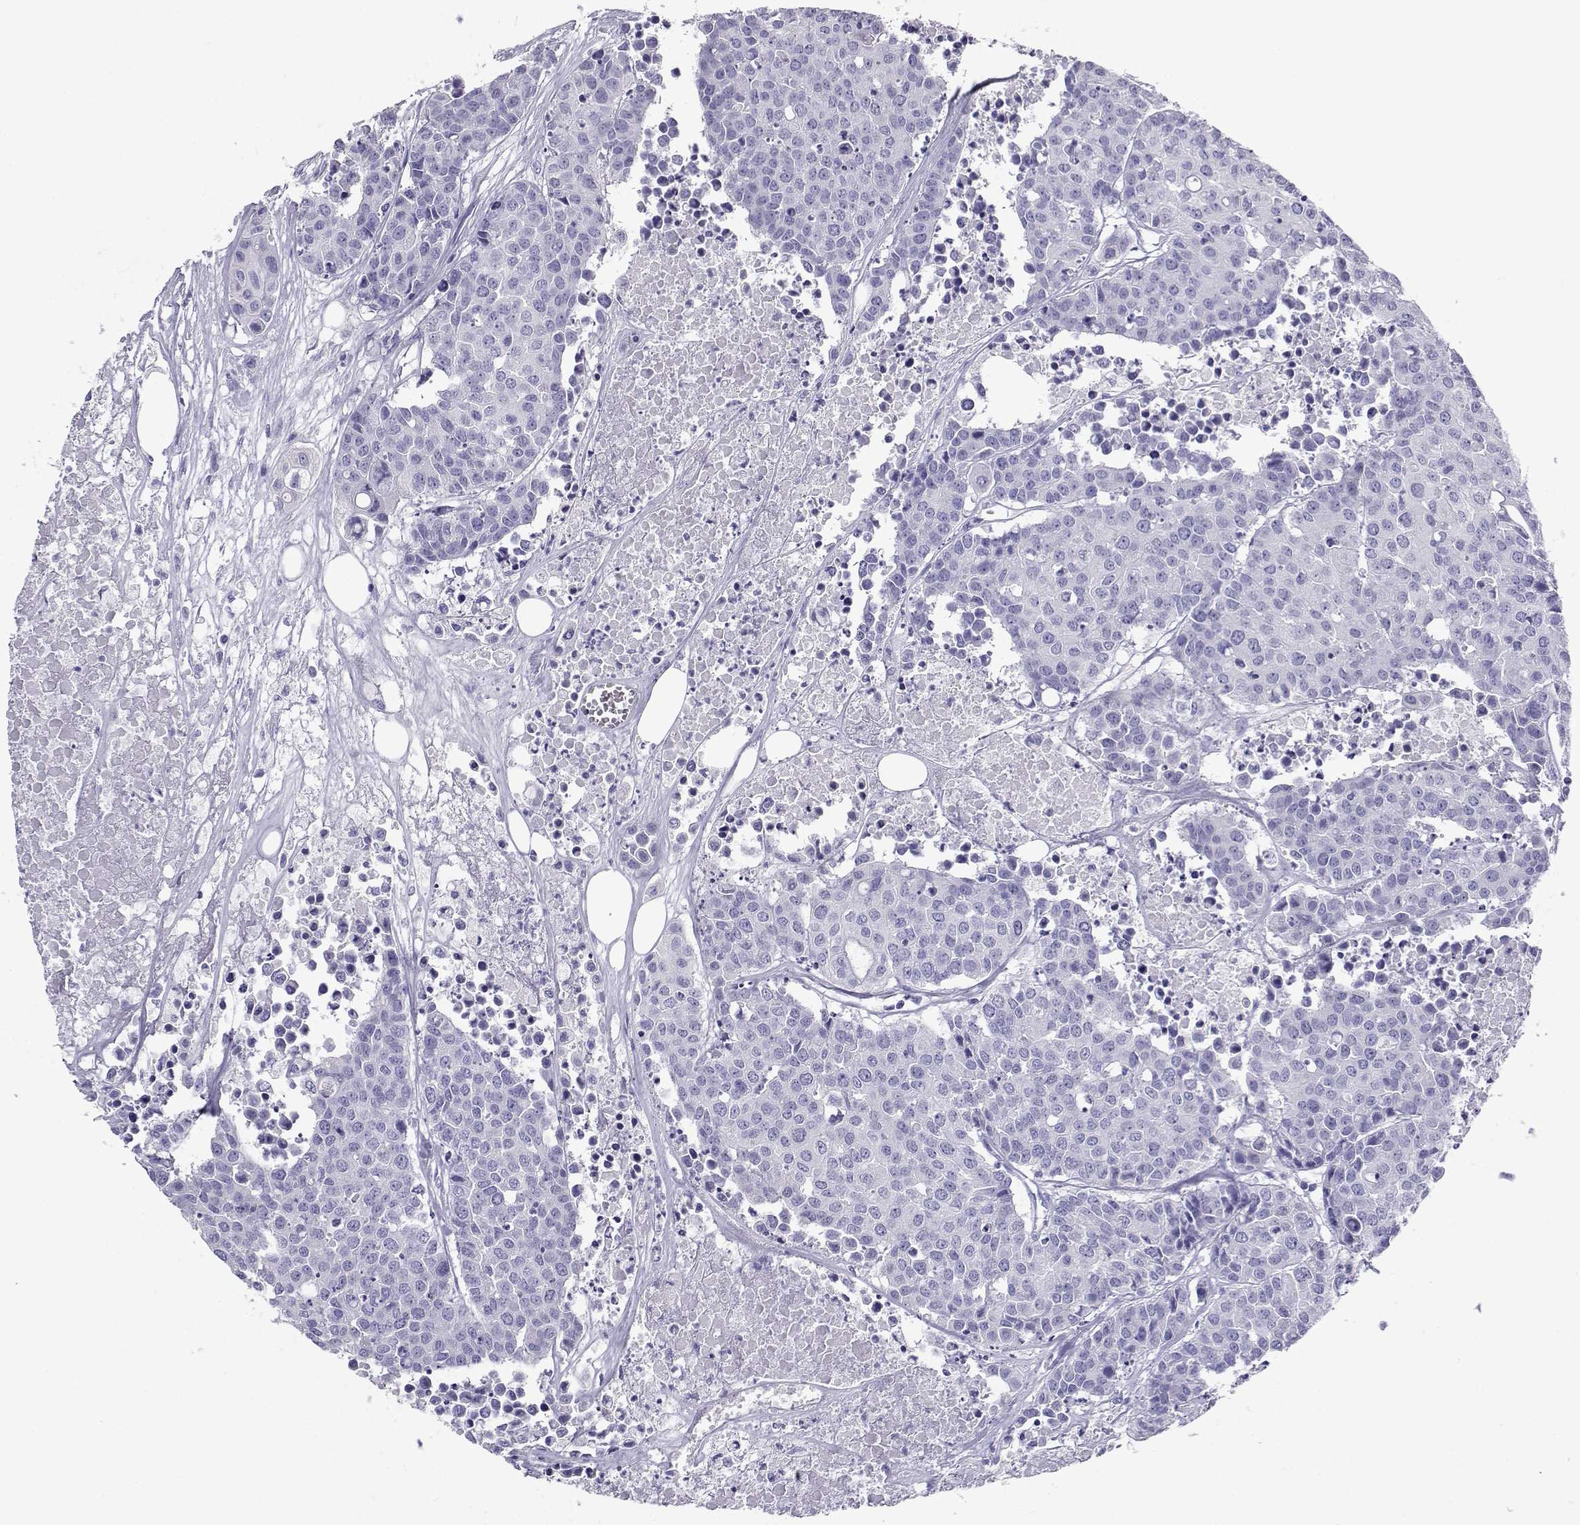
{"staining": {"intensity": "negative", "quantity": "none", "location": "none"}, "tissue": "carcinoid", "cell_type": "Tumor cells", "image_type": "cancer", "snomed": [{"axis": "morphology", "description": "Carcinoid, malignant, NOS"}, {"axis": "topography", "description": "Colon"}], "caption": "Protein analysis of carcinoid (malignant) displays no significant positivity in tumor cells.", "gene": "CABS1", "patient": {"sex": "male", "age": 81}}